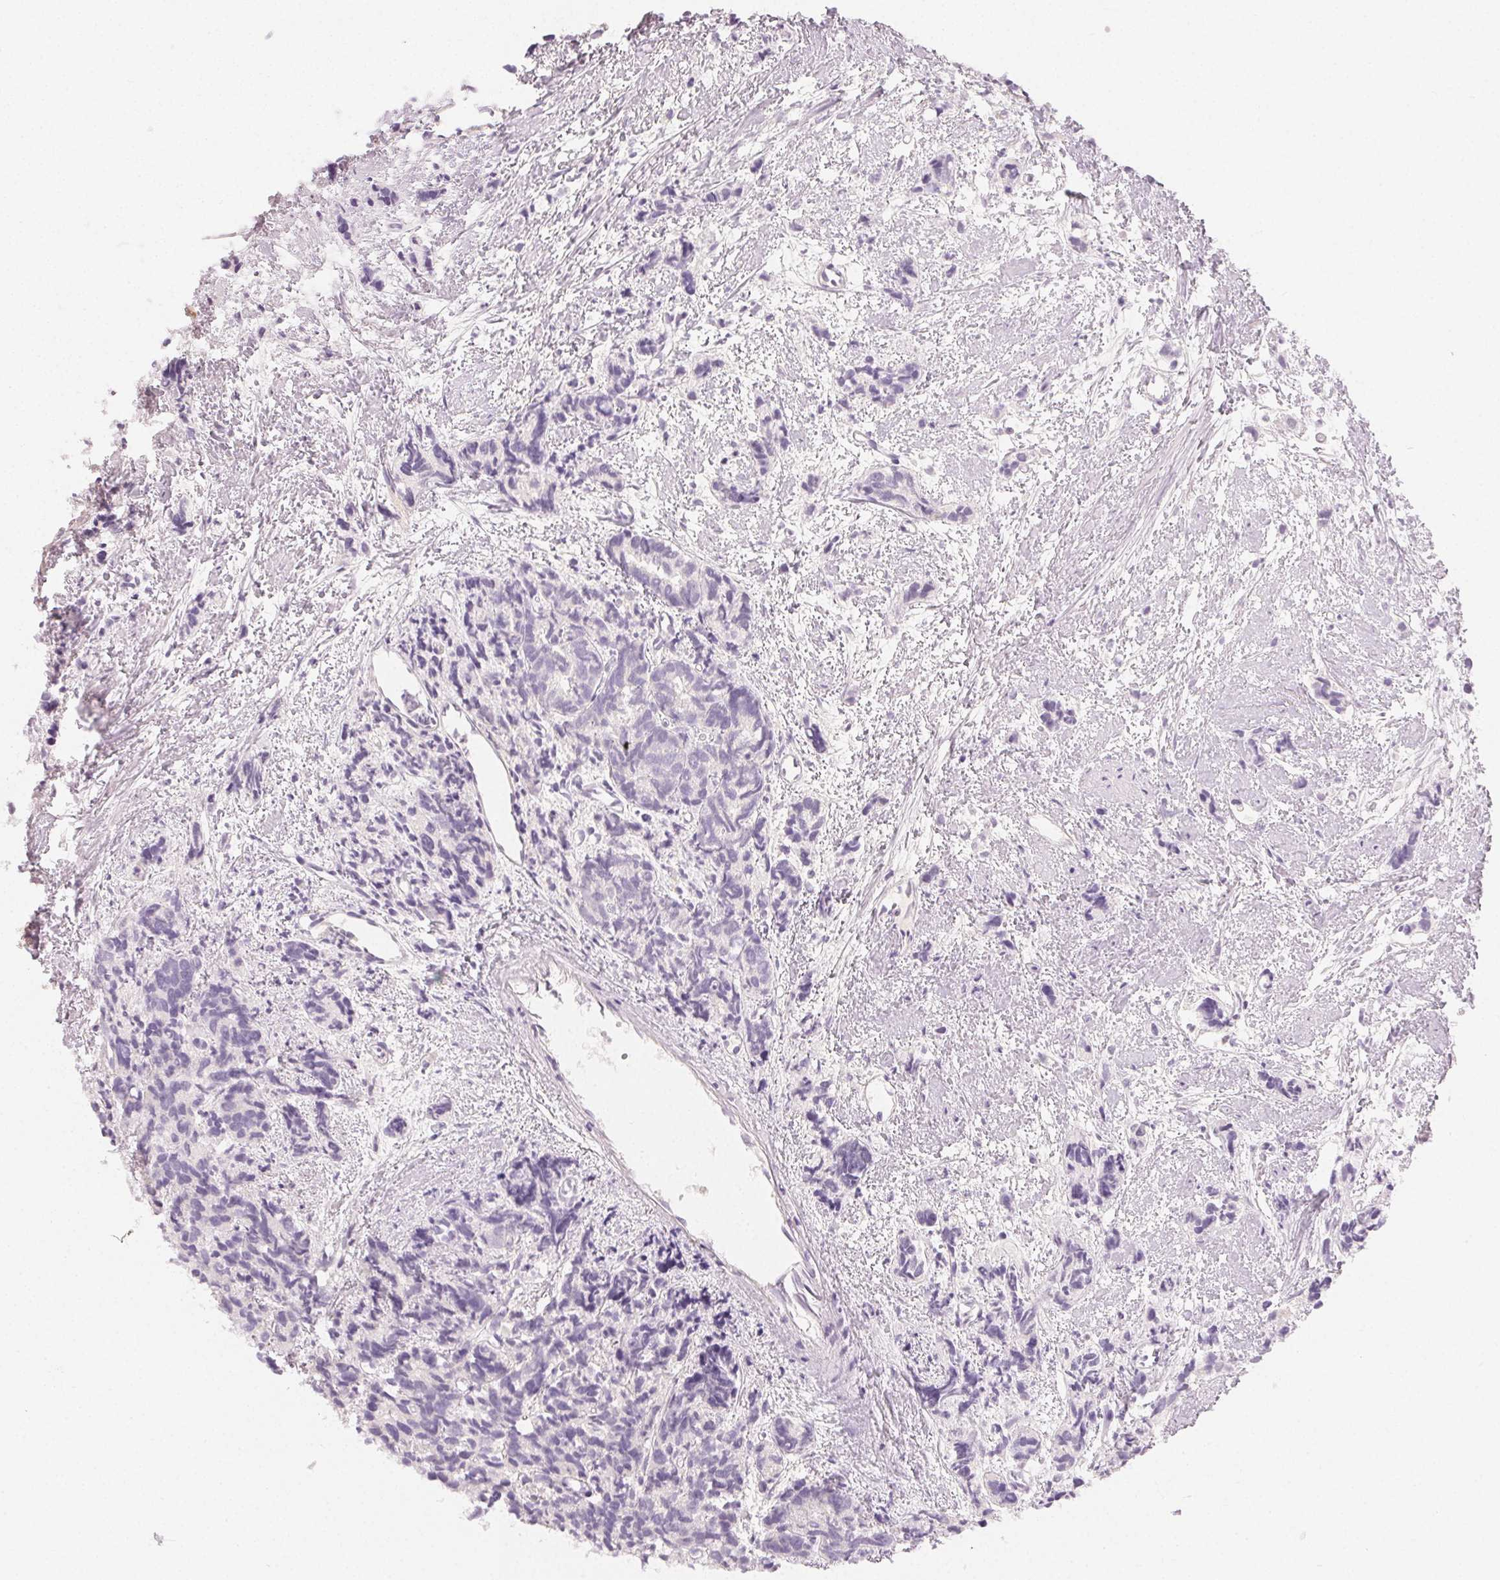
{"staining": {"intensity": "negative", "quantity": "none", "location": "none"}, "tissue": "prostate cancer", "cell_type": "Tumor cells", "image_type": "cancer", "snomed": [{"axis": "morphology", "description": "Adenocarcinoma, High grade"}, {"axis": "topography", "description": "Prostate"}], "caption": "Micrograph shows no significant protein positivity in tumor cells of prostate cancer (adenocarcinoma (high-grade)). The staining was performed using DAB to visualize the protein expression in brown, while the nuclei were stained in blue with hematoxylin (Magnification: 20x).", "gene": "MIOX", "patient": {"sex": "male", "age": 77}}